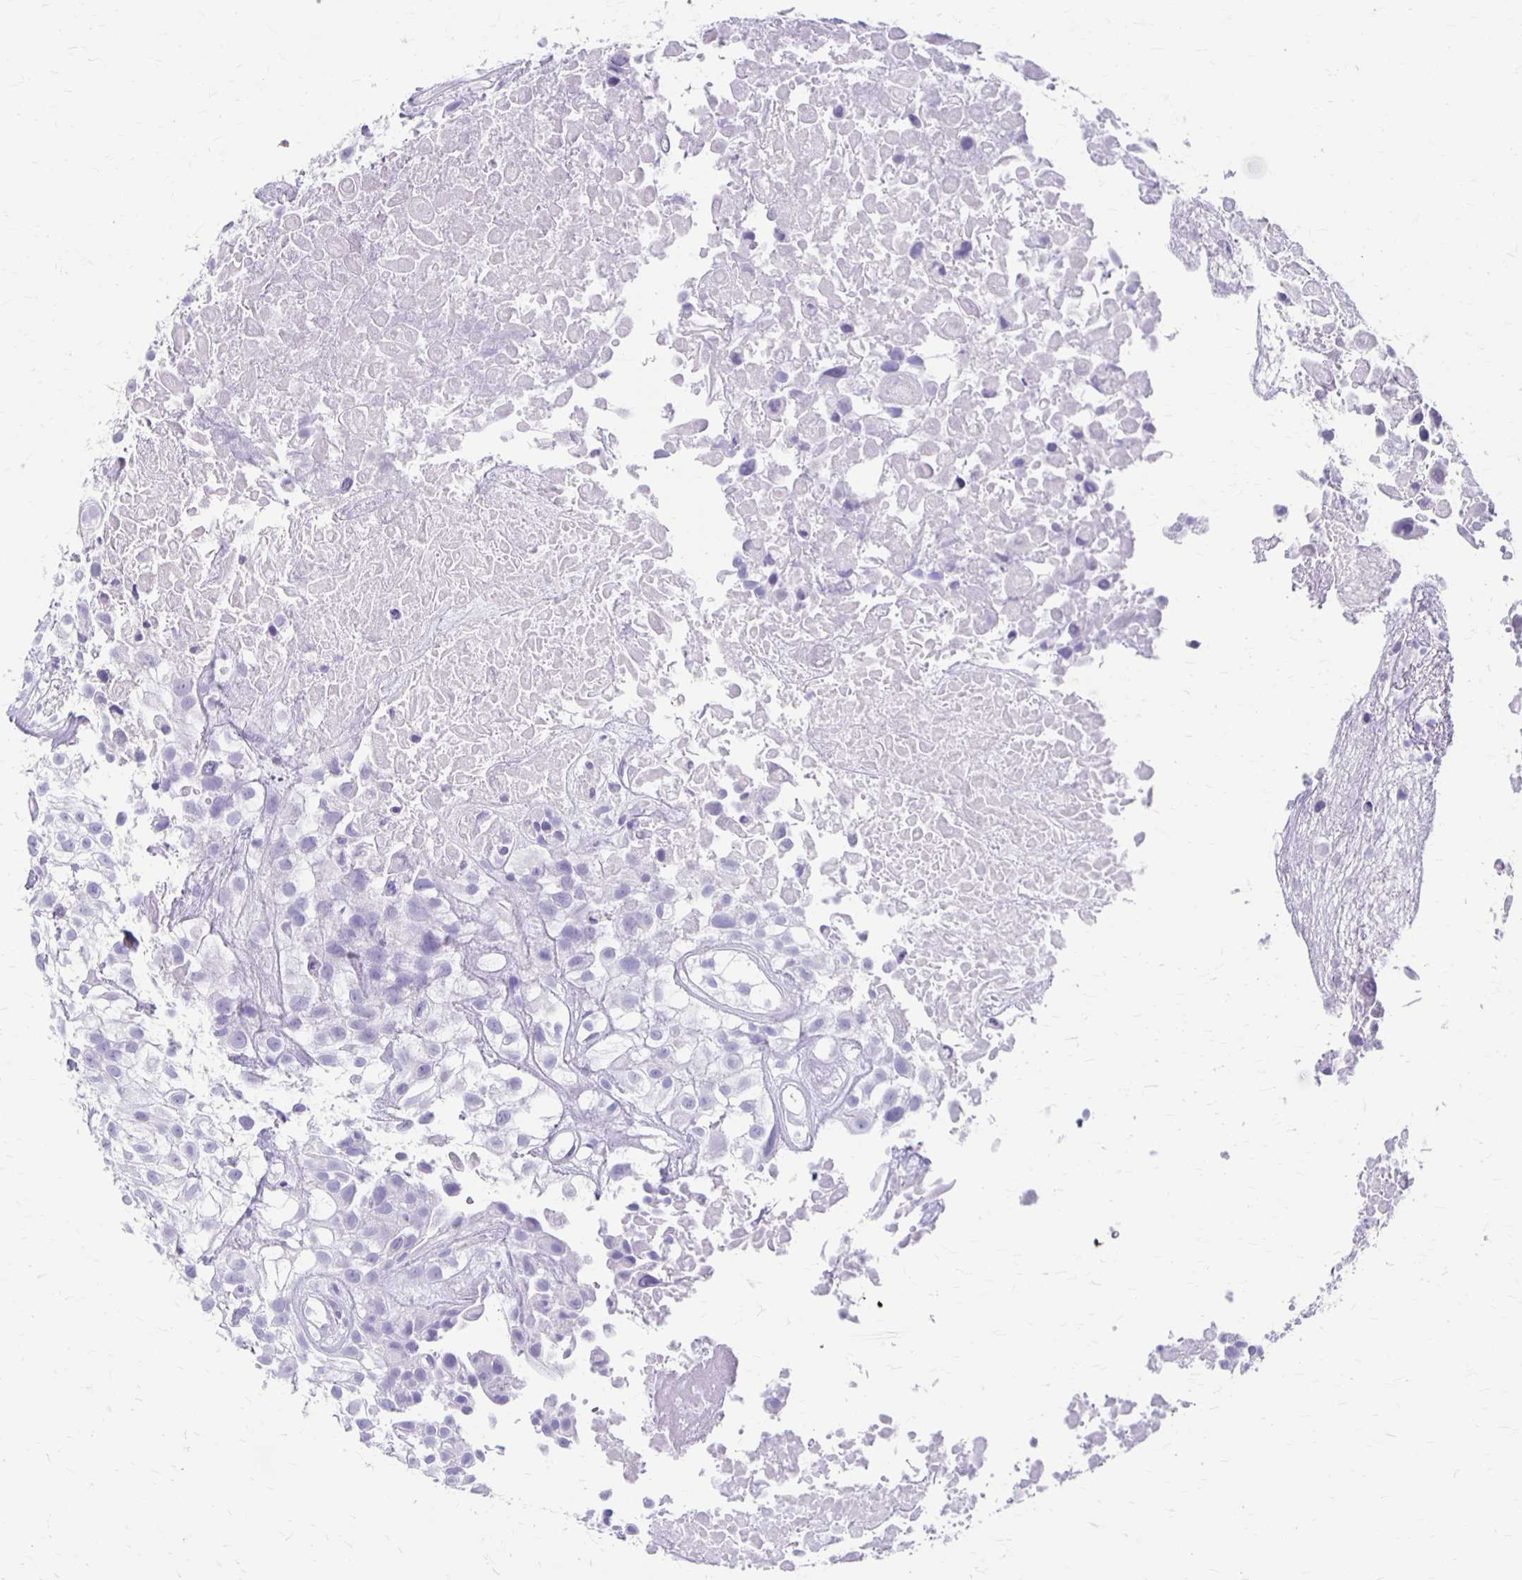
{"staining": {"intensity": "negative", "quantity": "none", "location": "none"}, "tissue": "urothelial cancer", "cell_type": "Tumor cells", "image_type": "cancer", "snomed": [{"axis": "morphology", "description": "Urothelial carcinoma, High grade"}, {"axis": "topography", "description": "Urinary bladder"}], "caption": "Immunohistochemical staining of human high-grade urothelial carcinoma shows no significant positivity in tumor cells.", "gene": "MAGEC2", "patient": {"sex": "male", "age": 56}}